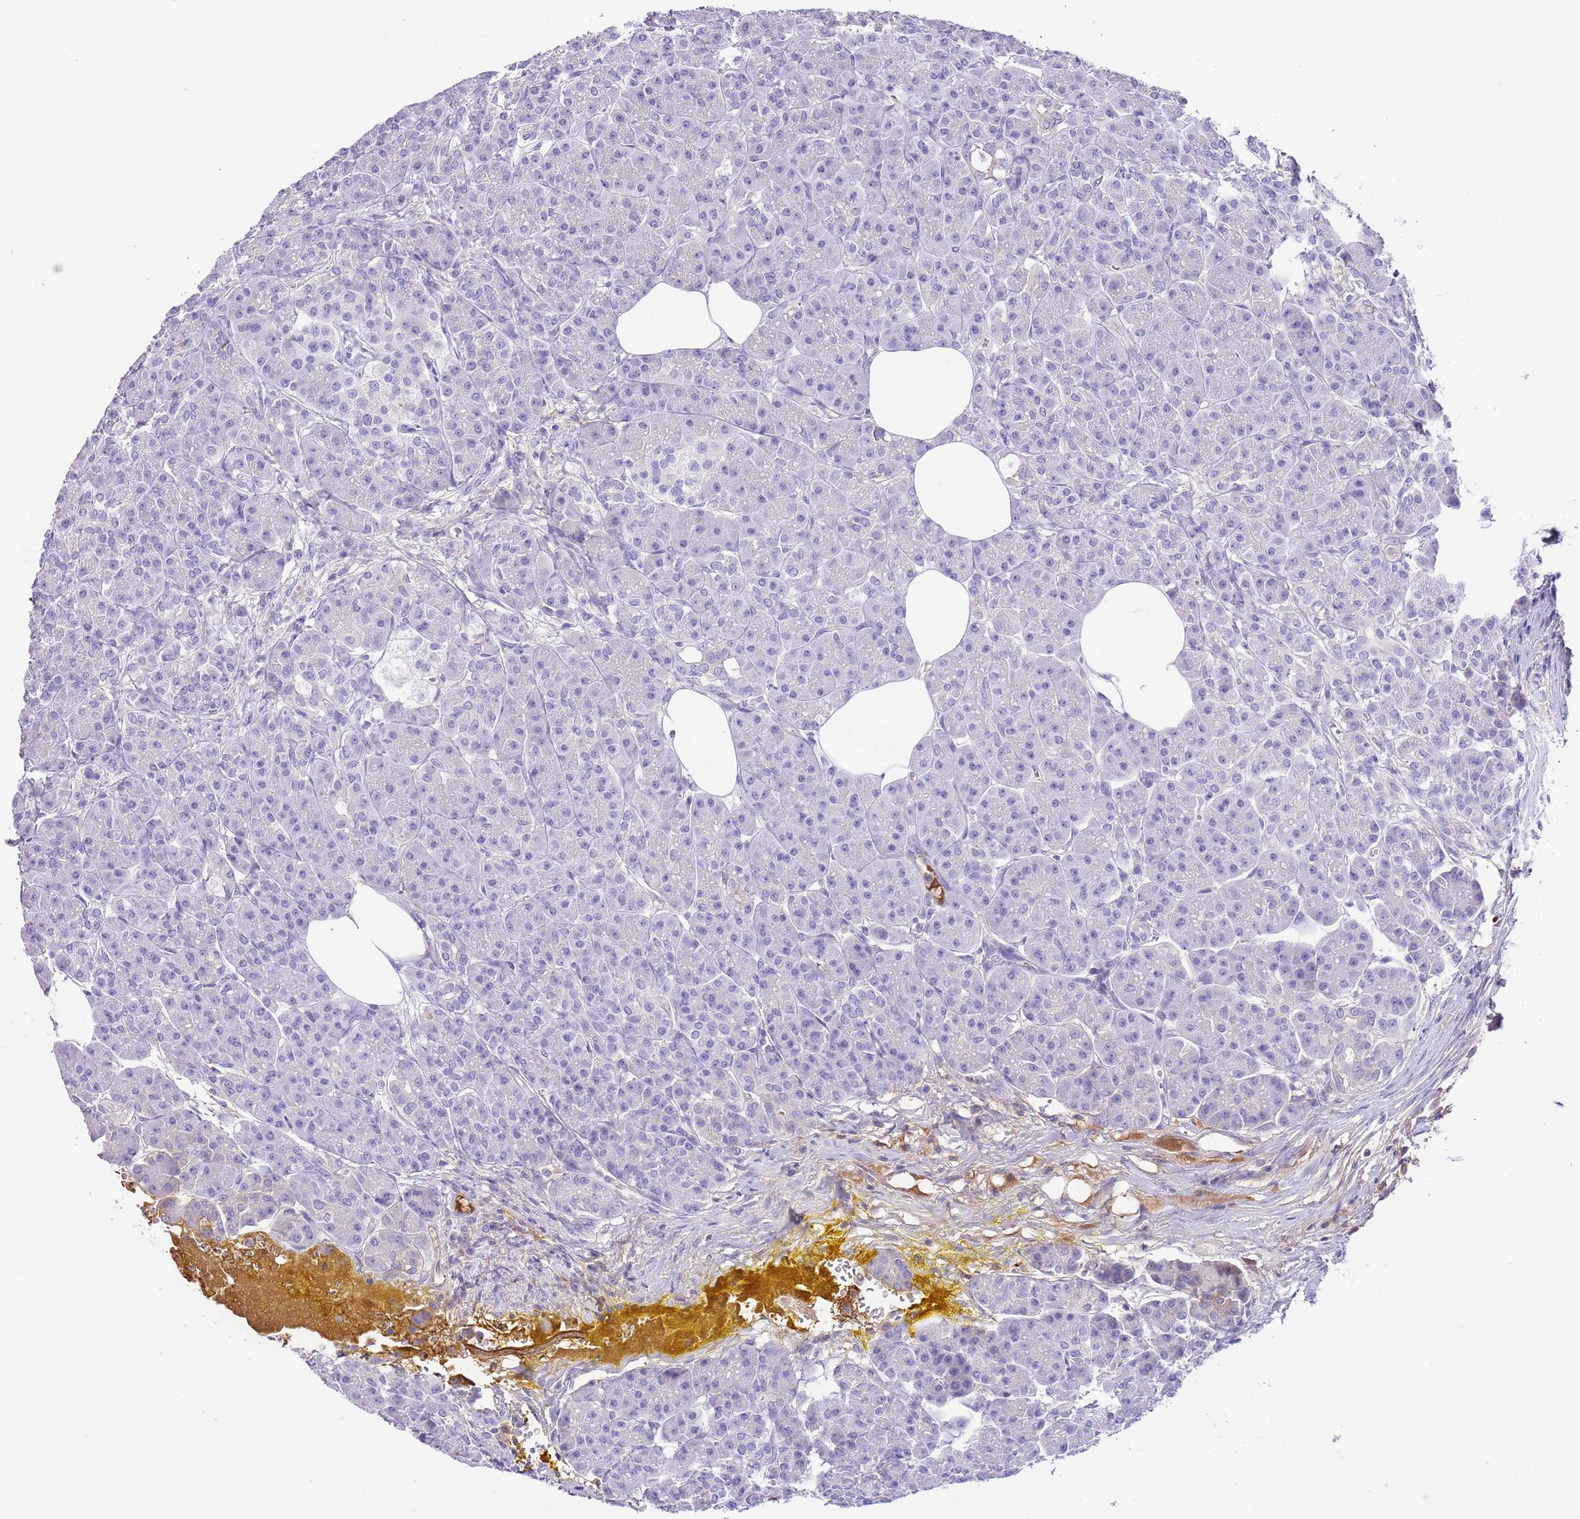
{"staining": {"intensity": "negative", "quantity": "none", "location": "none"}, "tissue": "pancreas", "cell_type": "Exocrine glandular cells", "image_type": "normal", "snomed": [{"axis": "morphology", "description": "Normal tissue, NOS"}, {"axis": "topography", "description": "Pancreas"}], "caption": "The photomicrograph exhibits no significant staining in exocrine glandular cells of pancreas.", "gene": "IGF1", "patient": {"sex": "male", "age": 63}}